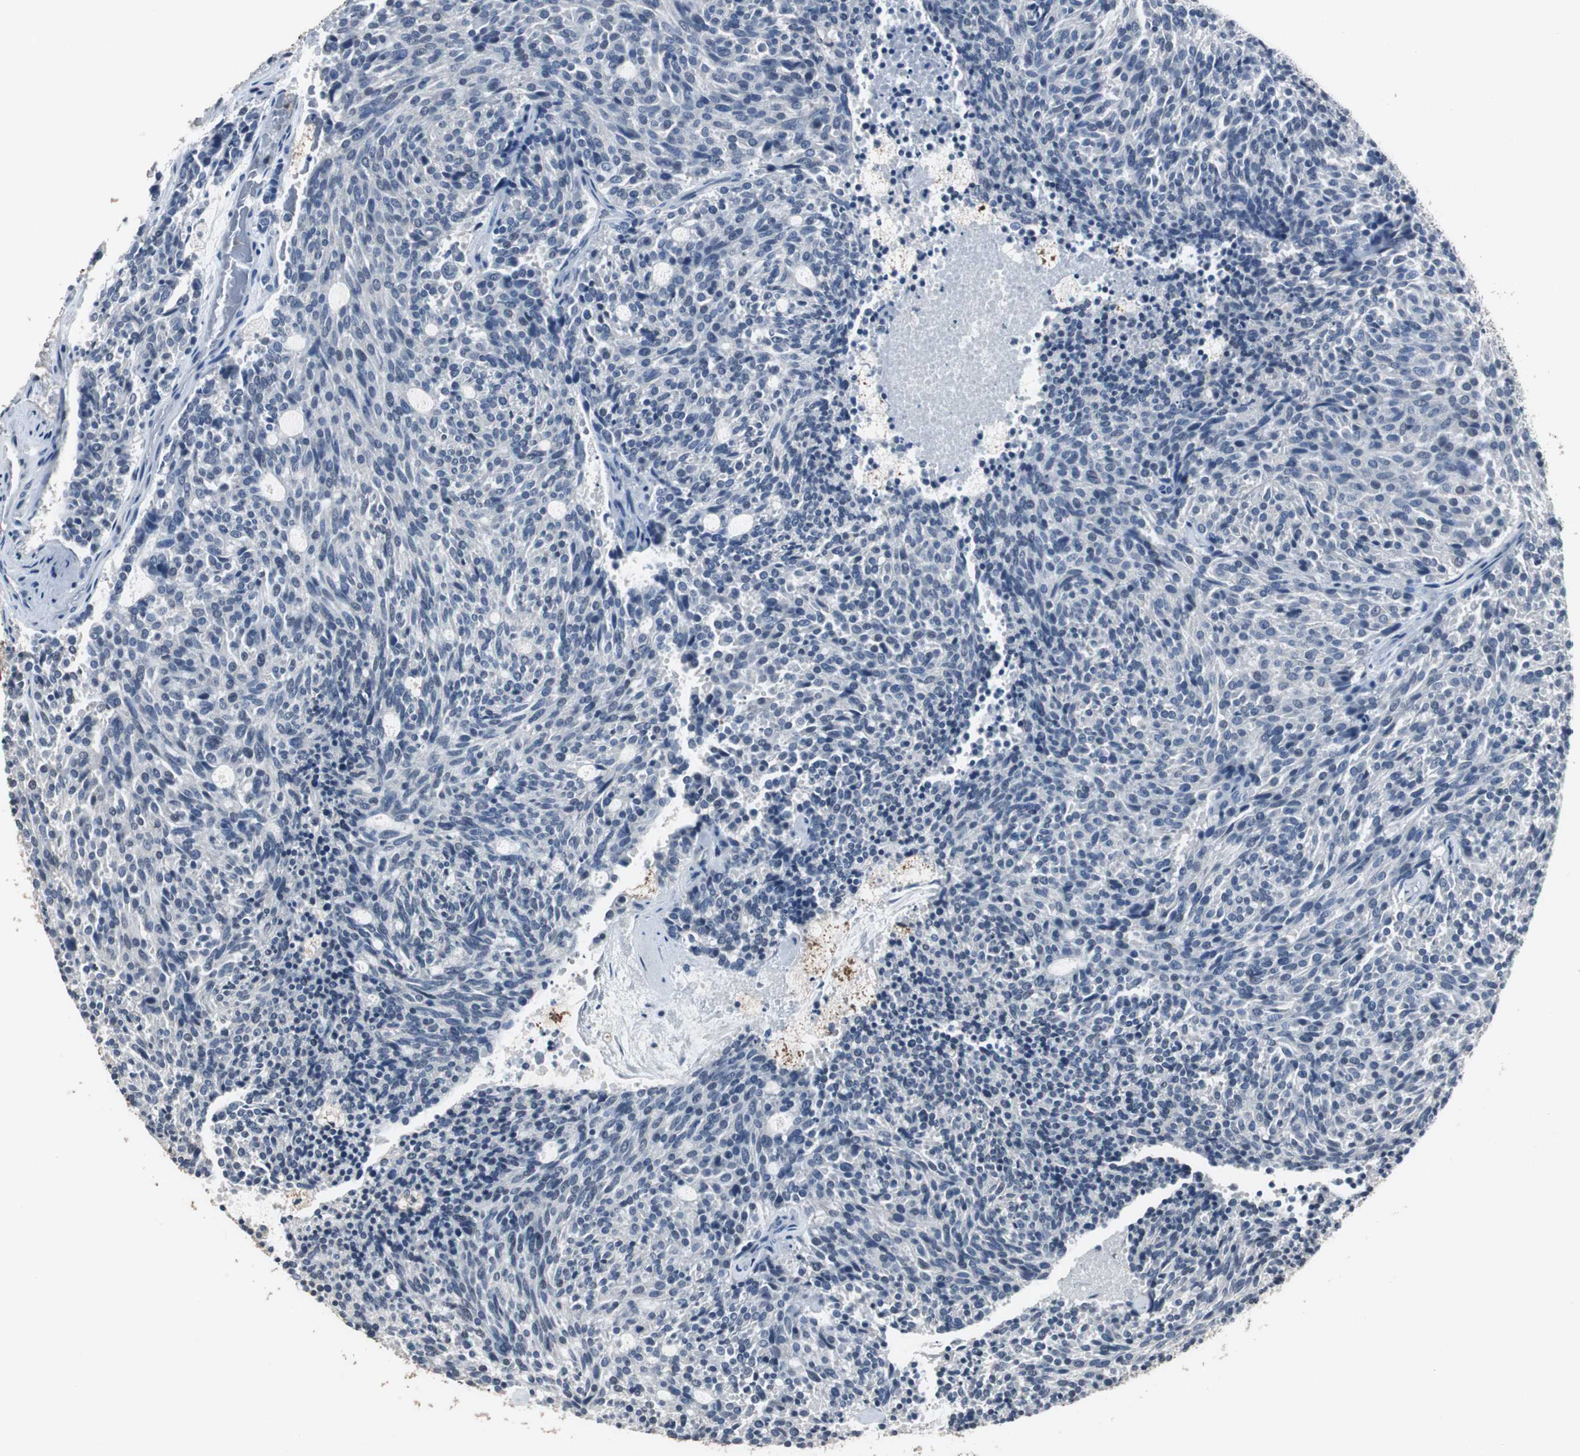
{"staining": {"intensity": "negative", "quantity": "none", "location": "none"}, "tissue": "carcinoid", "cell_type": "Tumor cells", "image_type": "cancer", "snomed": [{"axis": "morphology", "description": "Carcinoid, malignant, NOS"}, {"axis": "topography", "description": "Pancreas"}], "caption": "Immunohistochemistry of carcinoid (malignant) shows no expression in tumor cells.", "gene": "ADNP2", "patient": {"sex": "female", "age": 54}}